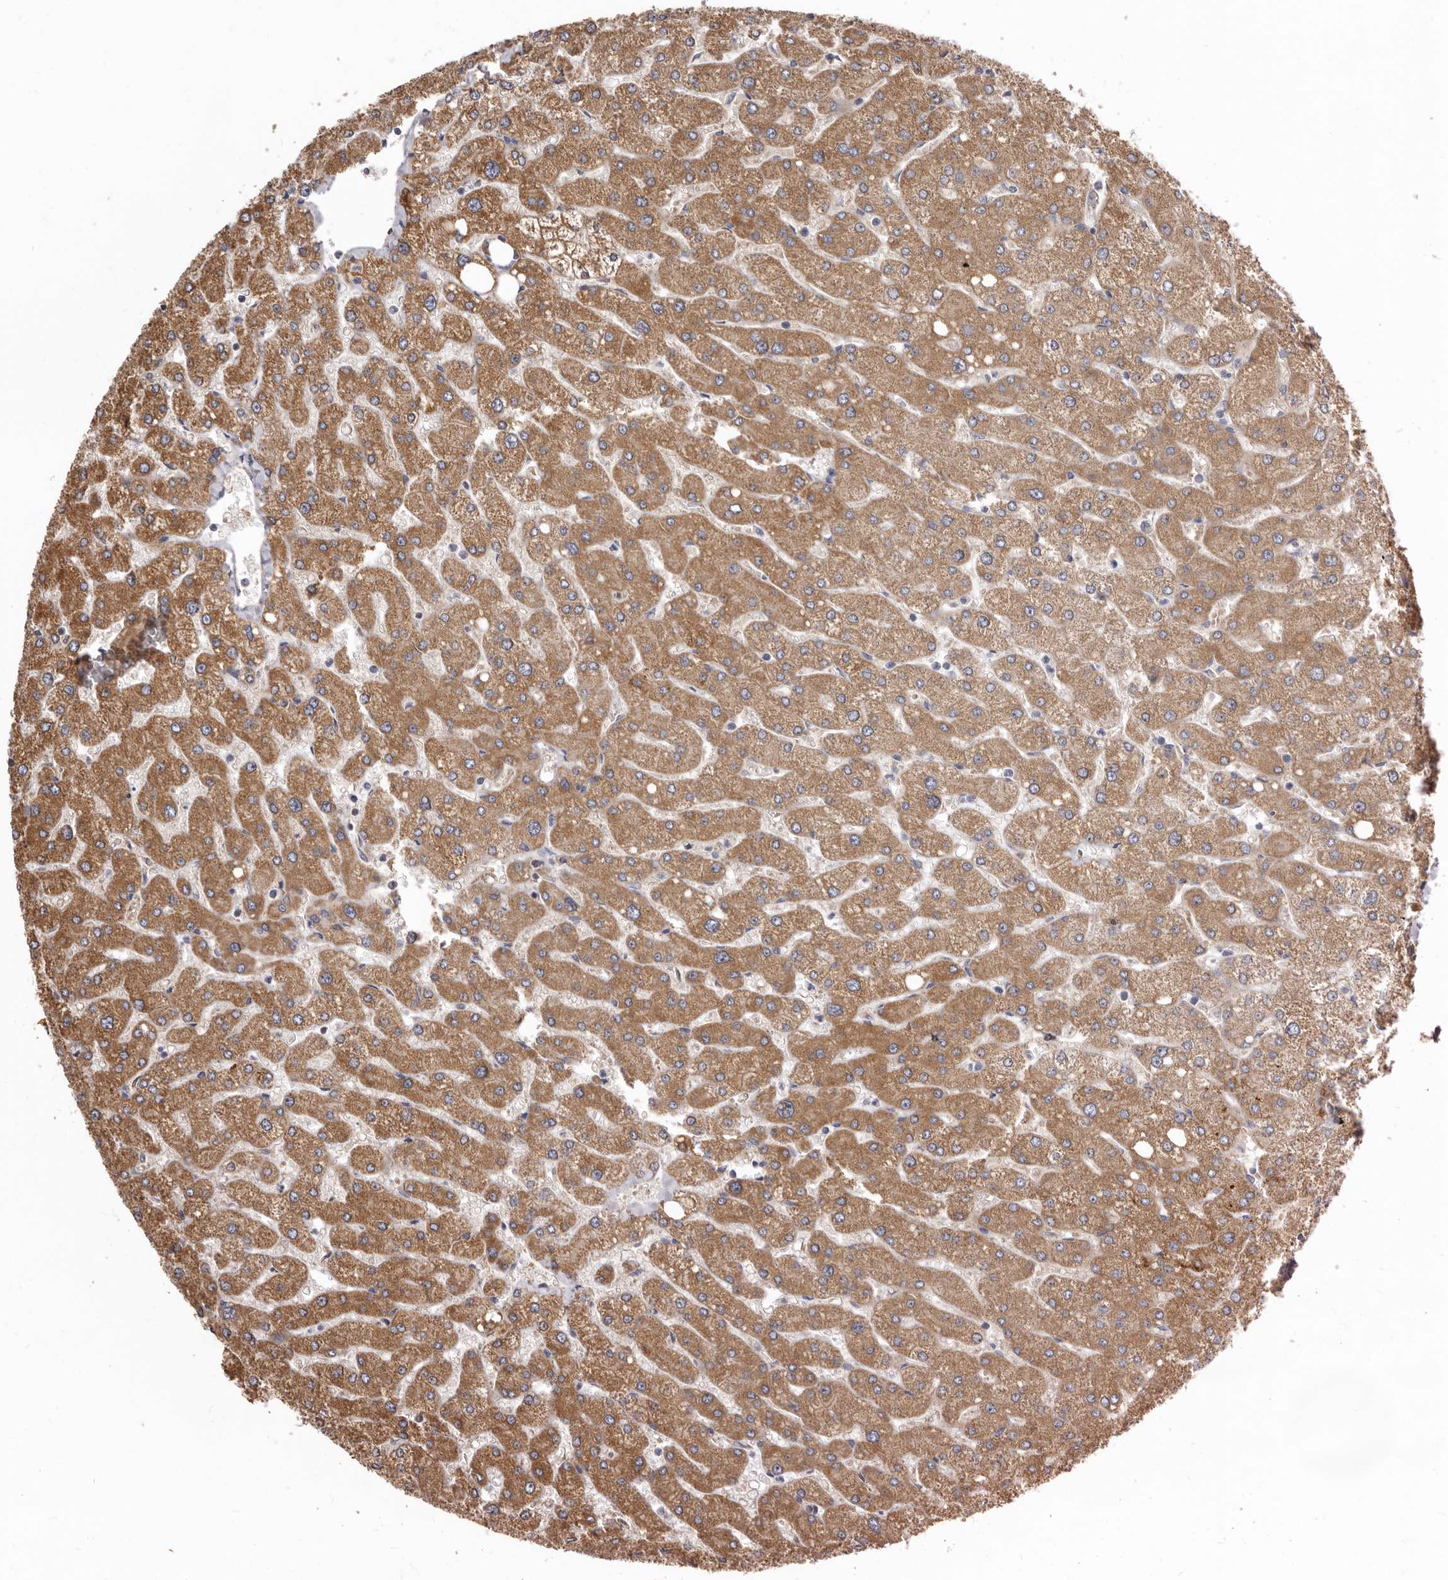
{"staining": {"intensity": "weak", "quantity": ">75%", "location": "cytoplasmic/membranous"}, "tissue": "liver", "cell_type": "Cholangiocytes", "image_type": "normal", "snomed": [{"axis": "morphology", "description": "Normal tissue, NOS"}, {"axis": "topography", "description": "Liver"}], "caption": "A high-resolution photomicrograph shows immunohistochemistry staining of benign liver, which shows weak cytoplasmic/membranous expression in approximately >75% of cholangiocytes. The protein of interest is shown in brown color, while the nuclei are stained blue.", "gene": "FMO2", "patient": {"sex": "male", "age": 55}}